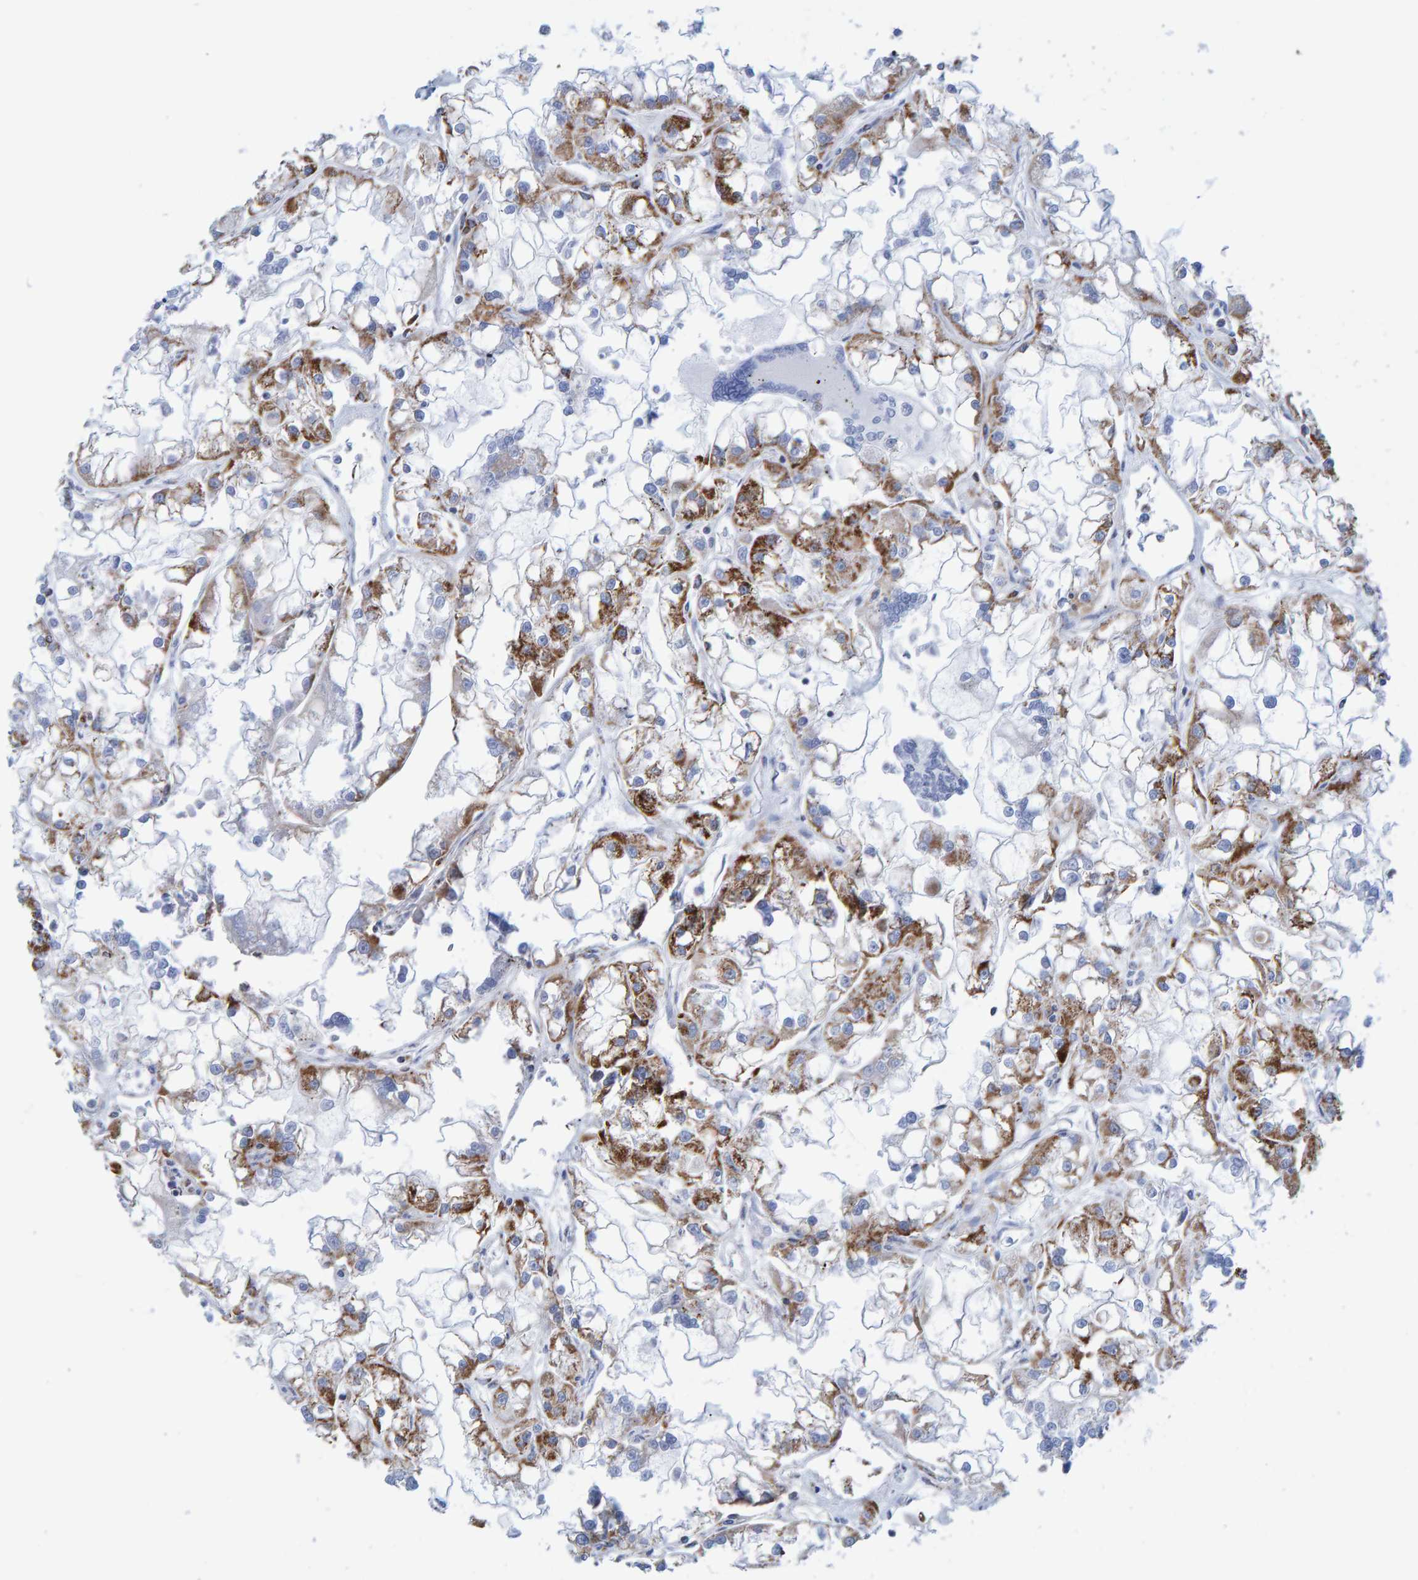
{"staining": {"intensity": "strong", "quantity": "<25%", "location": "cytoplasmic/membranous"}, "tissue": "renal cancer", "cell_type": "Tumor cells", "image_type": "cancer", "snomed": [{"axis": "morphology", "description": "Adenocarcinoma, NOS"}, {"axis": "topography", "description": "Kidney"}], "caption": "A histopathology image of human renal cancer stained for a protein displays strong cytoplasmic/membranous brown staining in tumor cells.", "gene": "ENSG00000262660", "patient": {"sex": "female", "age": 52}}